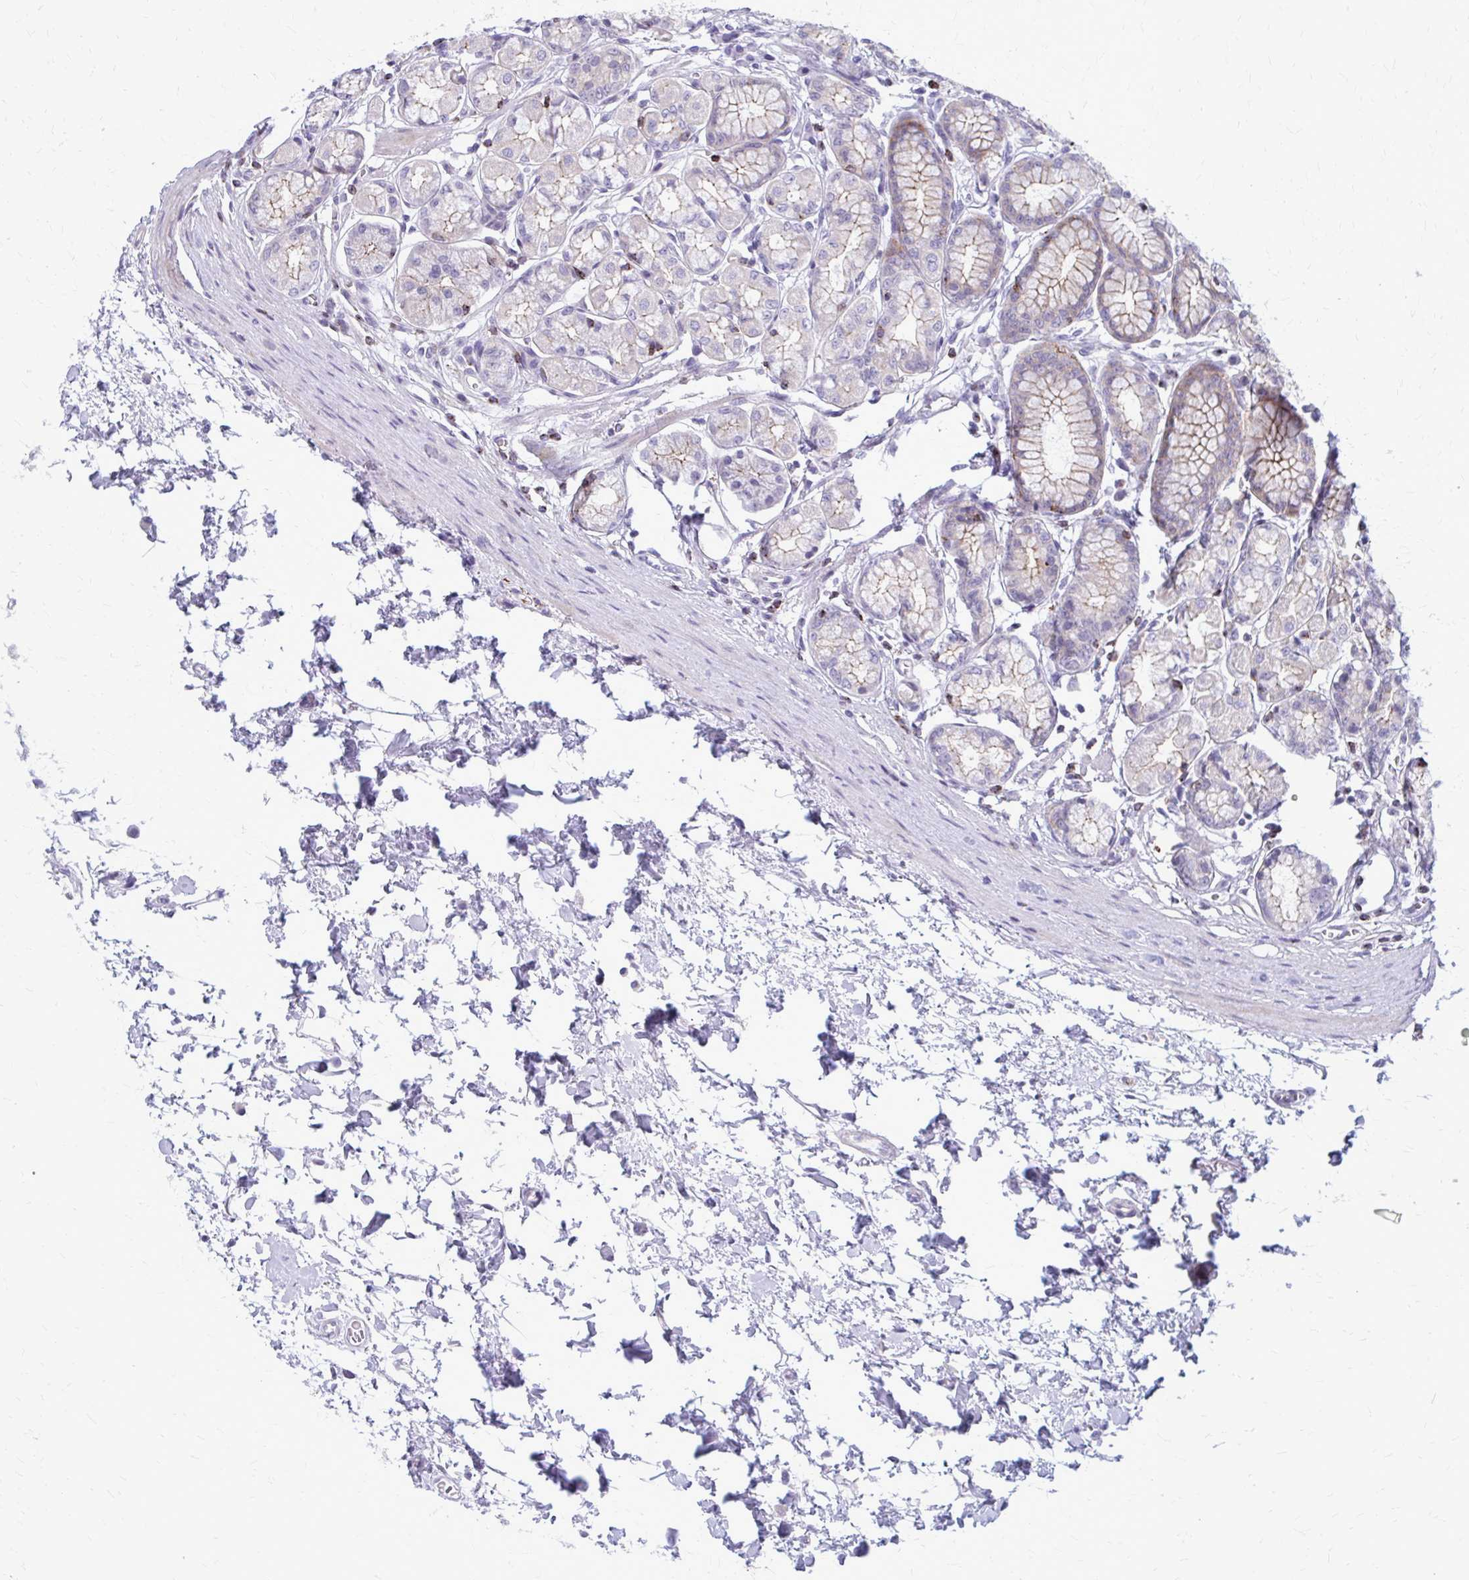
{"staining": {"intensity": "moderate", "quantity": "25%-75%", "location": "cytoplasmic/membranous"}, "tissue": "stomach", "cell_type": "Glandular cells", "image_type": "normal", "snomed": [{"axis": "morphology", "description": "Normal tissue, NOS"}, {"axis": "topography", "description": "Stomach"}, {"axis": "topography", "description": "Stomach, lower"}], "caption": "Glandular cells demonstrate medium levels of moderate cytoplasmic/membranous positivity in approximately 25%-75% of cells in unremarkable stomach.", "gene": "PEDS1", "patient": {"sex": "male", "age": 76}}